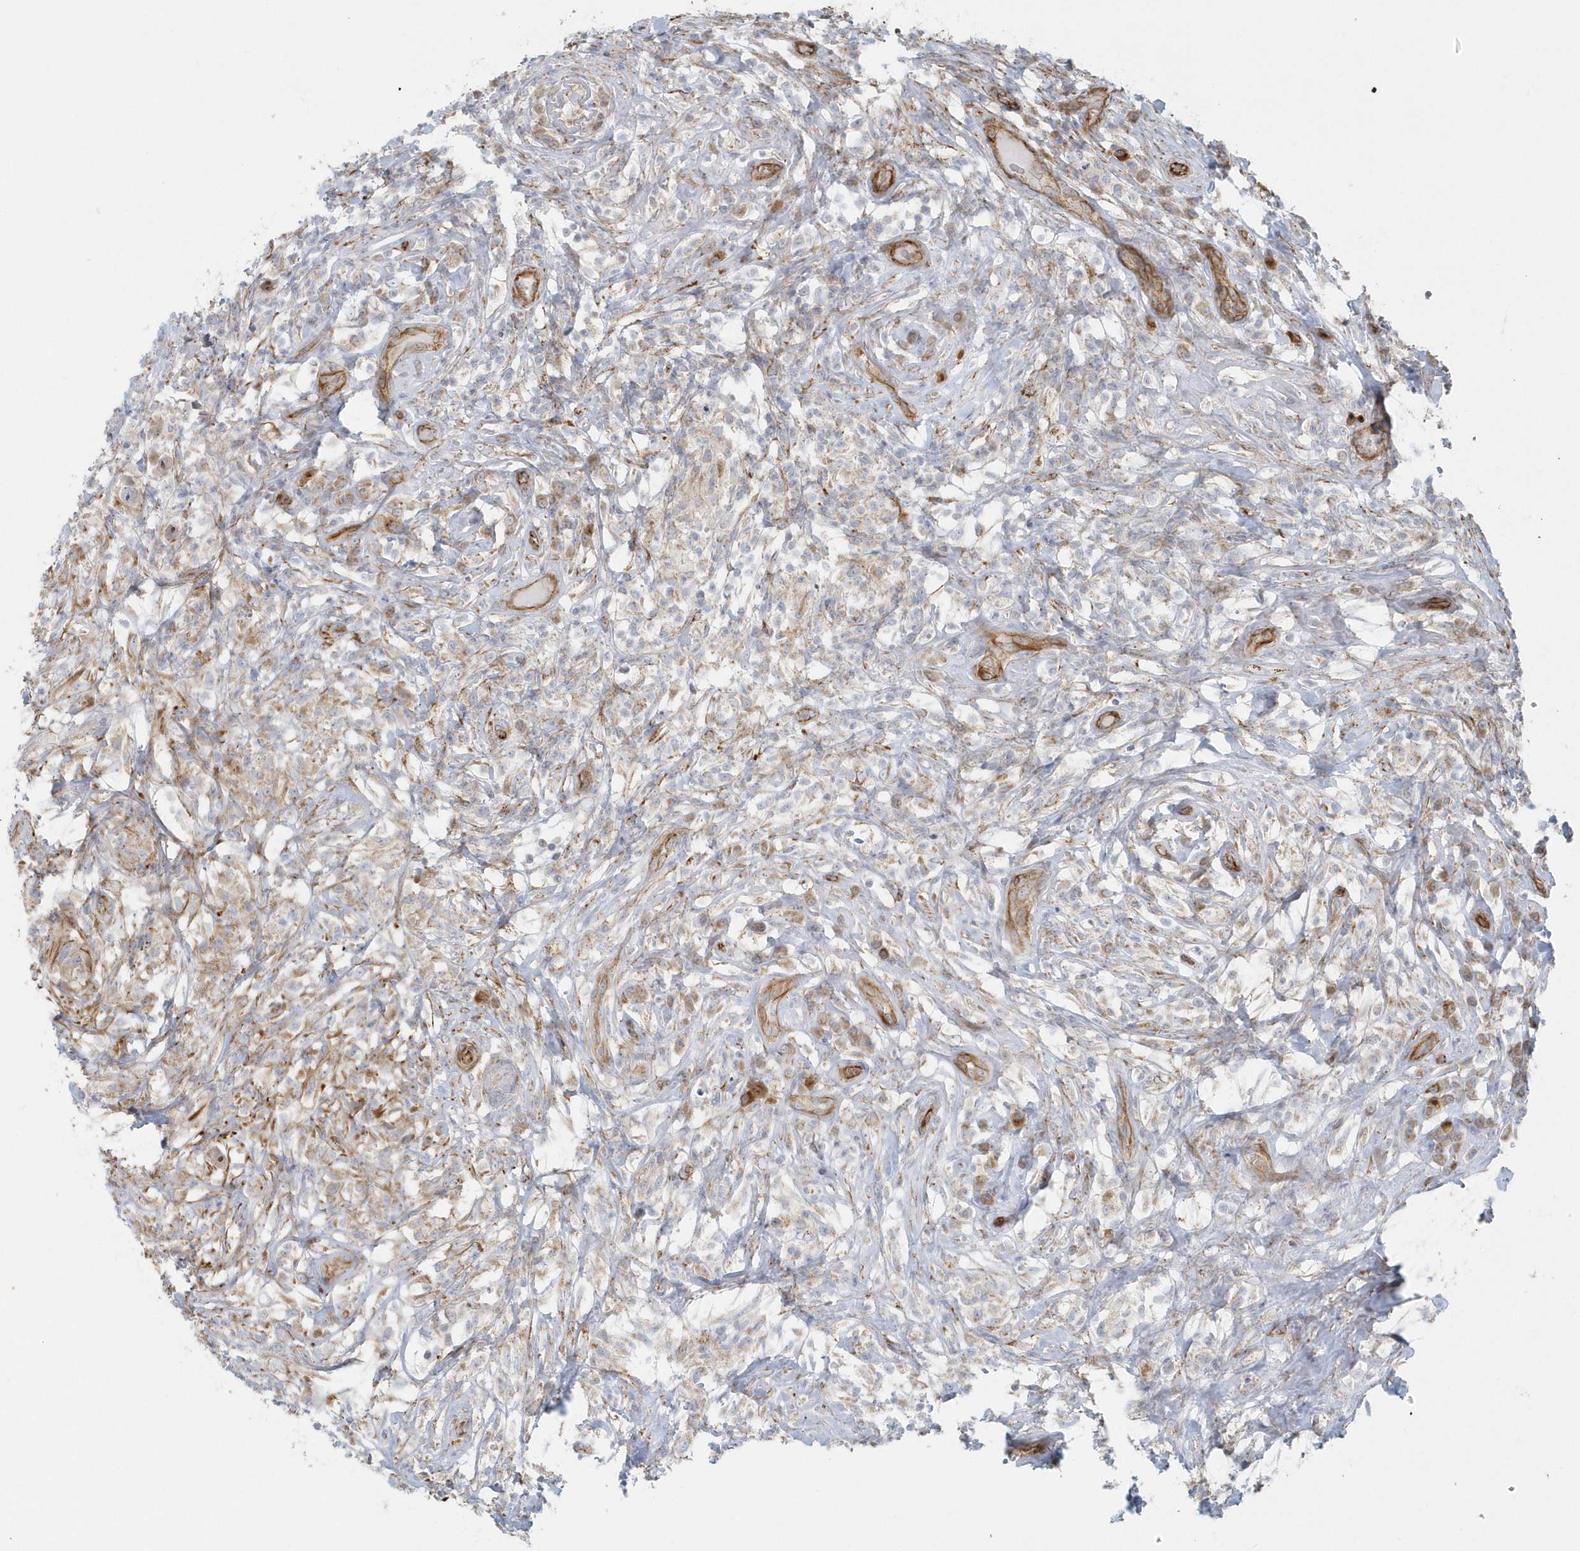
{"staining": {"intensity": "weak", "quantity": "<25%", "location": "cytoplasmic/membranous"}, "tissue": "testis cancer", "cell_type": "Tumor cells", "image_type": "cancer", "snomed": [{"axis": "morphology", "description": "Seminoma, NOS"}, {"axis": "topography", "description": "Testis"}], "caption": "Tumor cells show no significant protein positivity in testis seminoma. (DAB (3,3'-diaminobenzidine) immunohistochemistry (IHC), high magnification).", "gene": "GPR152", "patient": {"sex": "male", "age": 49}}